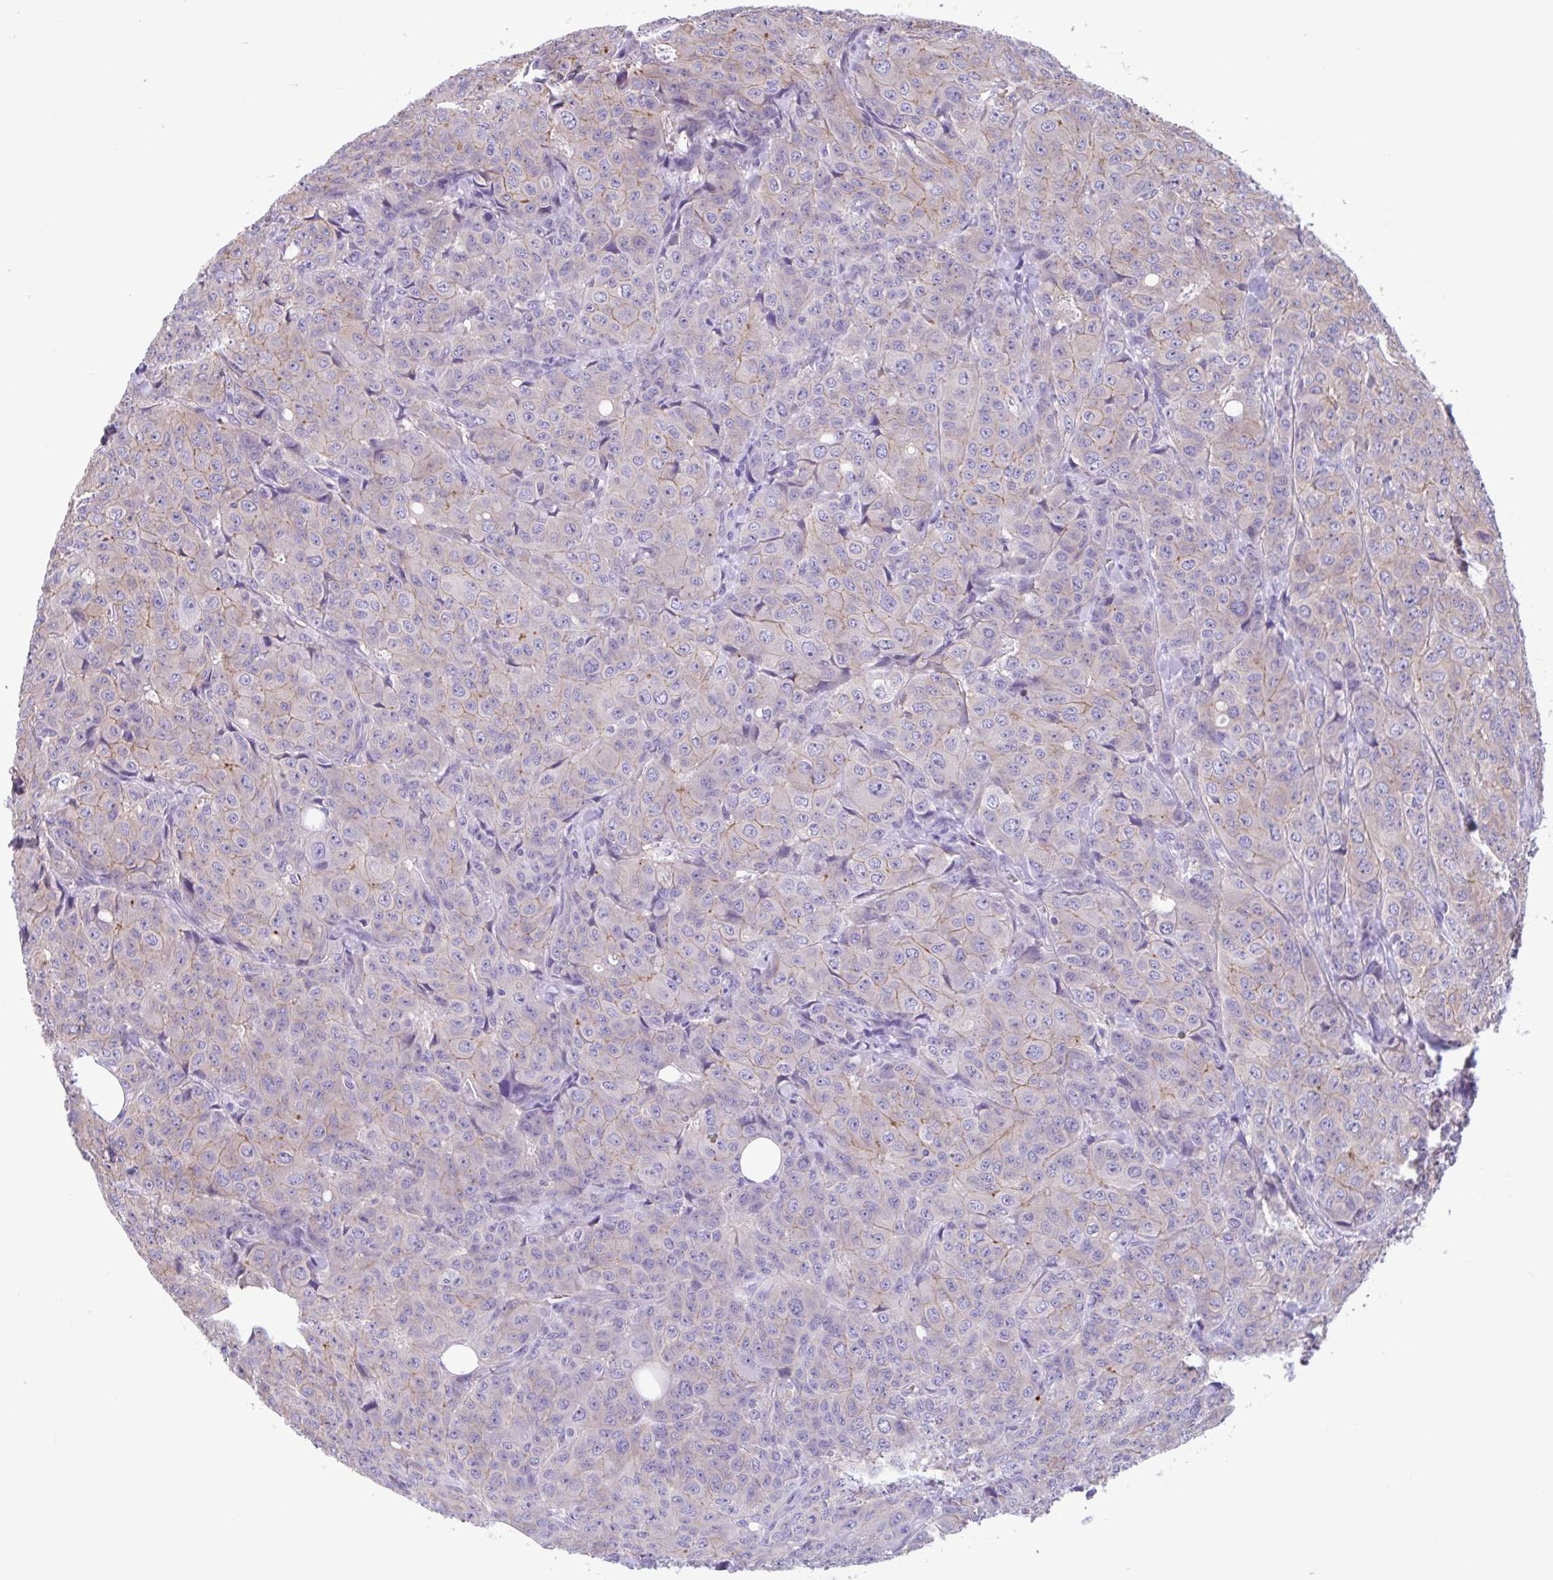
{"staining": {"intensity": "weak", "quantity": "25%-75%", "location": "cytoplasmic/membranous"}, "tissue": "breast cancer", "cell_type": "Tumor cells", "image_type": "cancer", "snomed": [{"axis": "morphology", "description": "Duct carcinoma"}, {"axis": "topography", "description": "Breast"}], "caption": "IHC of human breast cancer displays low levels of weak cytoplasmic/membranous staining in approximately 25%-75% of tumor cells.", "gene": "TMEM79", "patient": {"sex": "female", "age": 43}}